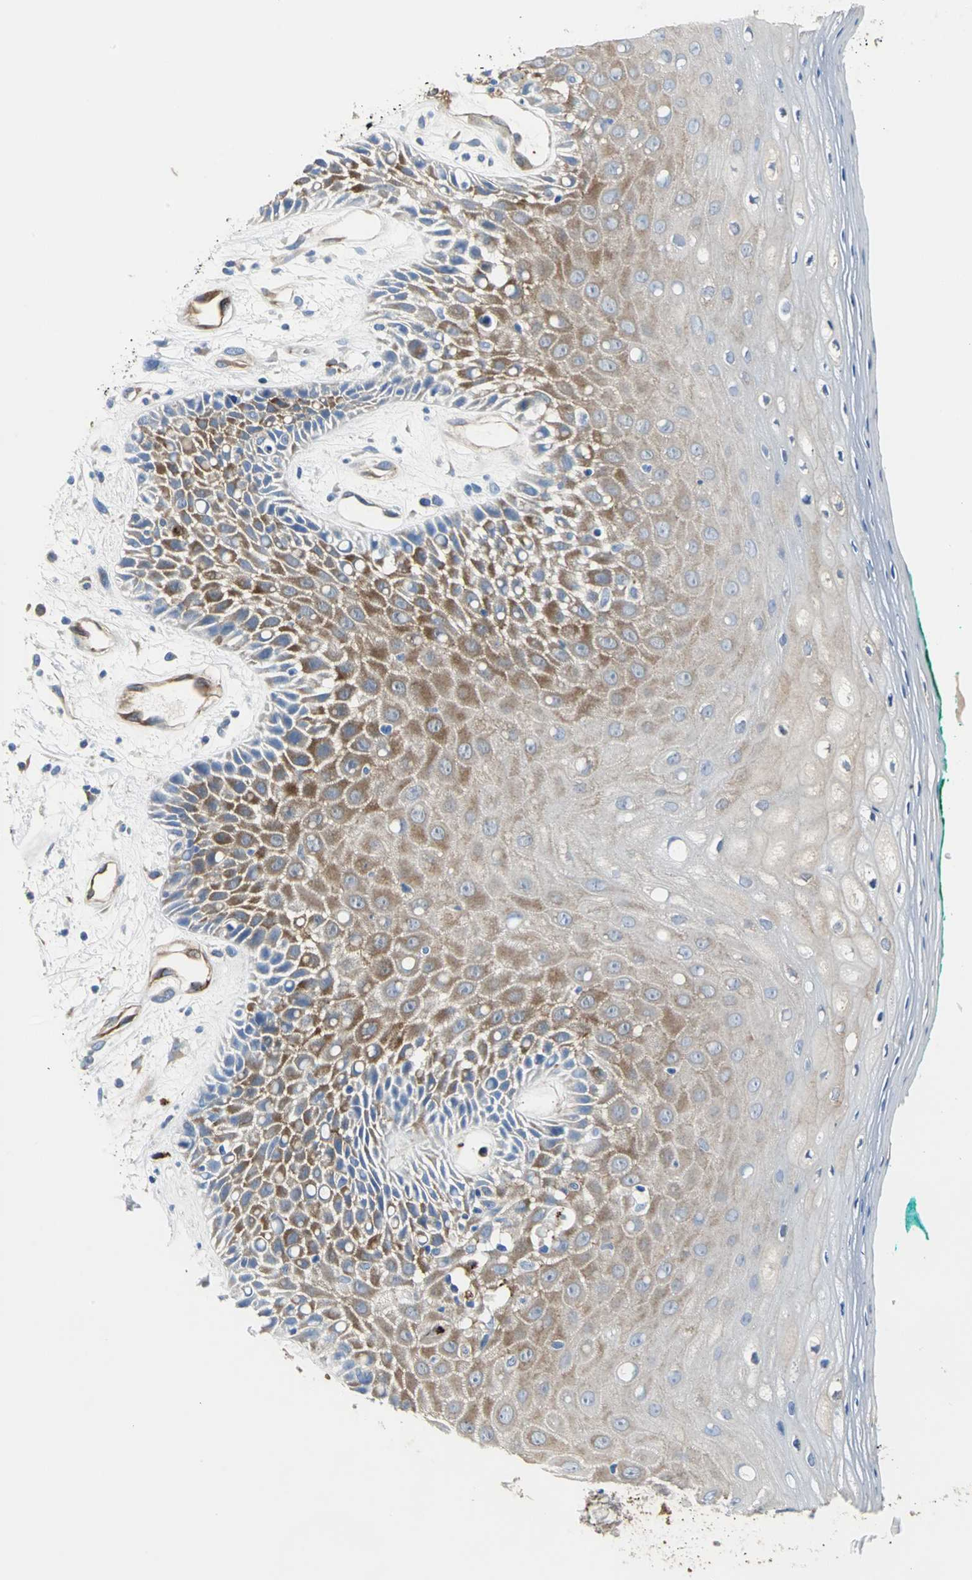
{"staining": {"intensity": "moderate", "quantity": ">75%", "location": "cytoplasmic/membranous"}, "tissue": "oral mucosa", "cell_type": "Squamous epithelial cells", "image_type": "normal", "snomed": [{"axis": "morphology", "description": "Normal tissue, NOS"}, {"axis": "morphology", "description": "Squamous cell carcinoma, NOS"}, {"axis": "topography", "description": "Skeletal muscle"}, {"axis": "topography", "description": "Oral tissue"}, {"axis": "topography", "description": "Head-Neck"}], "caption": "Moderate cytoplasmic/membranous expression for a protein is seen in about >75% of squamous epithelial cells of unremarkable oral mucosa using immunohistochemistry (IHC).", "gene": "ENSG00000285130", "patient": {"sex": "female", "age": 84}}